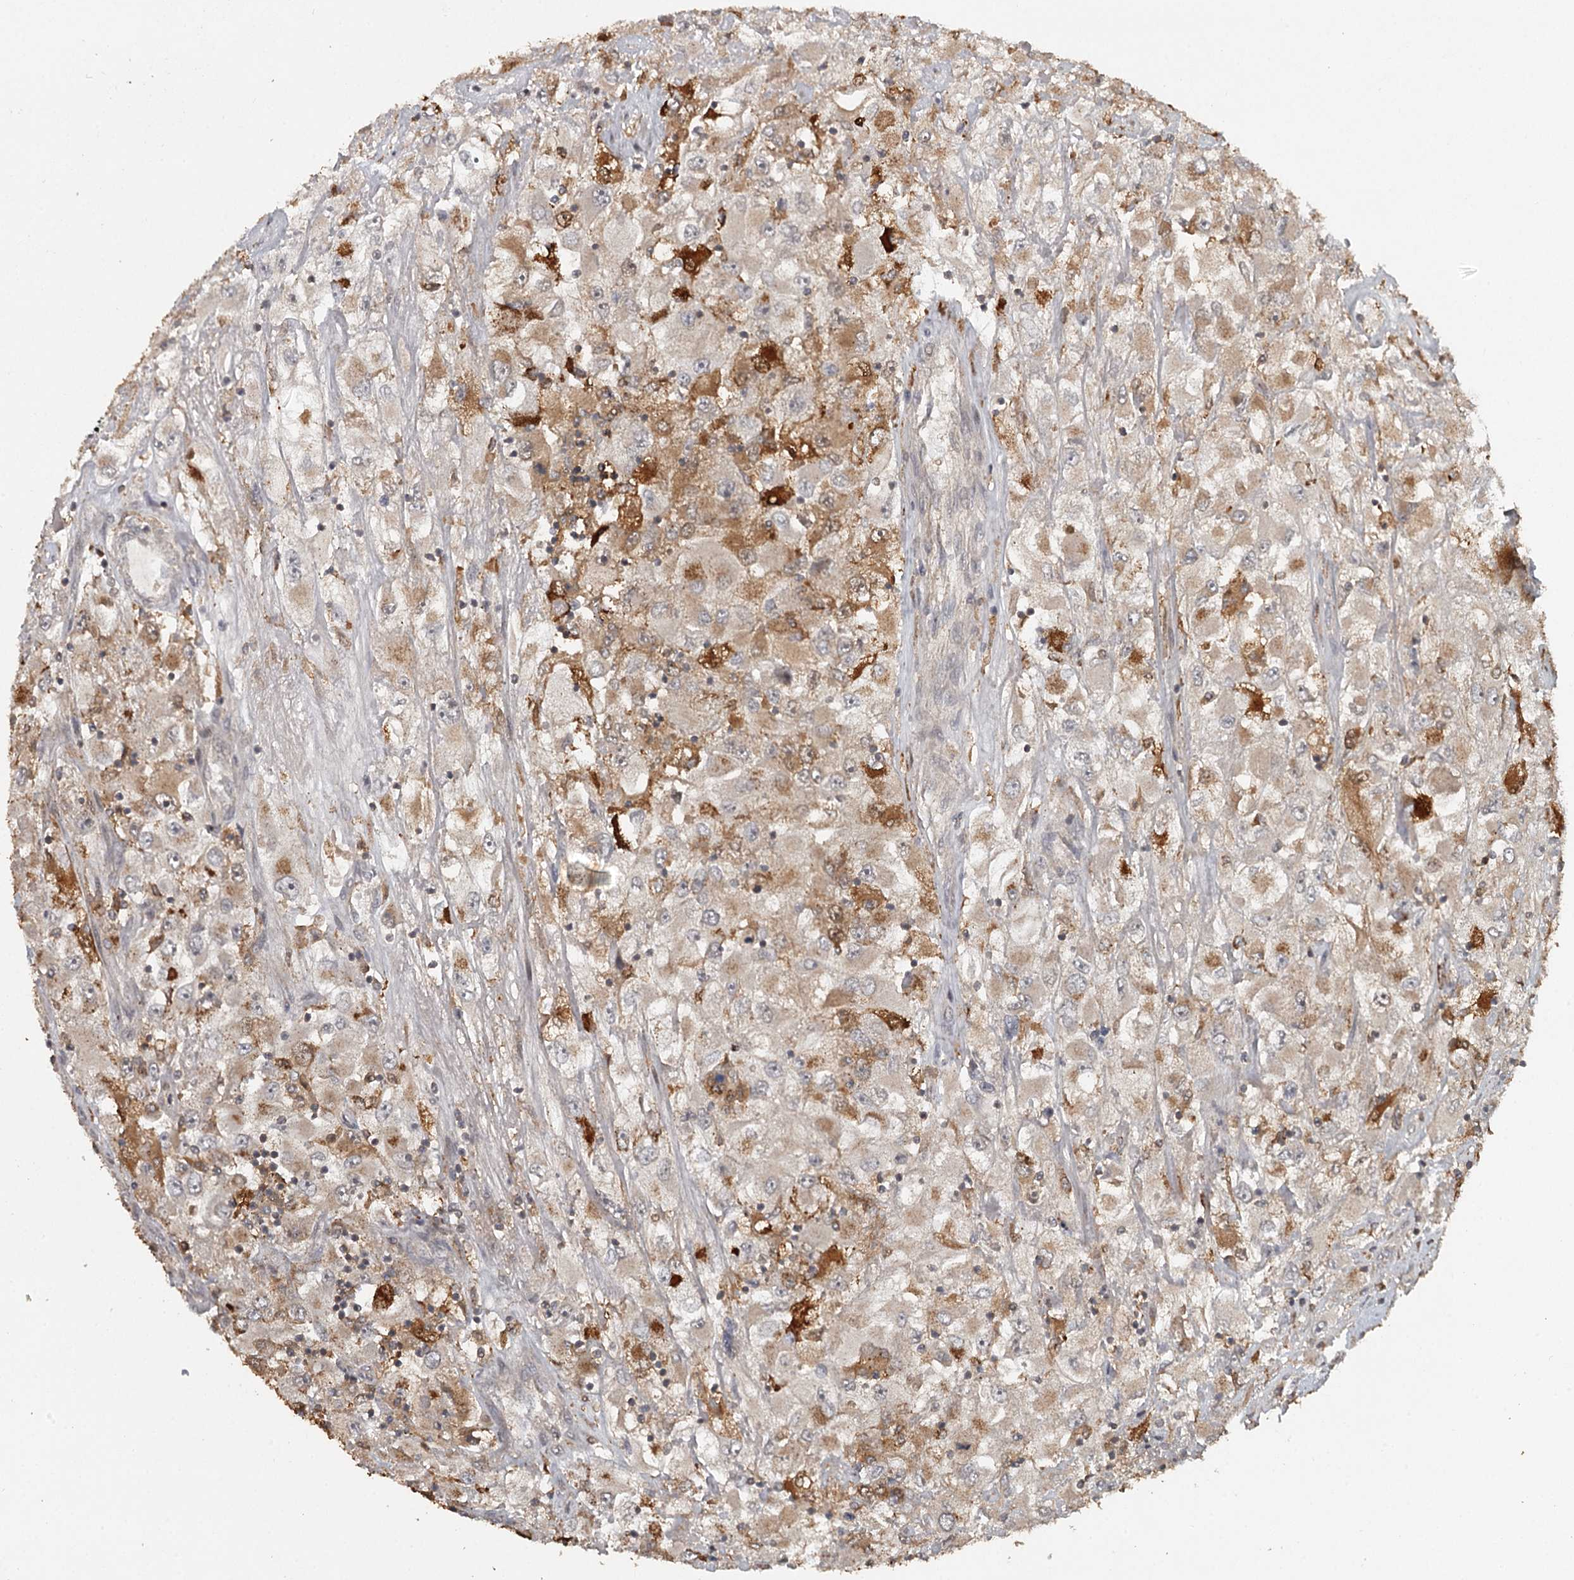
{"staining": {"intensity": "moderate", "quantity": ">75%", "location": "cytoplasmic/membranous"}, "tissue": "renal cancer", "cell_type": "Tumor cells", "image_type": "cancer", "snomed": [{"axis": "morphology", "description": "Adenocarcinoma, NOS"}, {"axis": "topography", "description": "Kidney"}], "caption": "There is medium levels of moderate cytoplasmic/membranous staining in tumor cells of renal cancer, as demonstrated by immunohistochemical staining (brown color).", "gene": "FAXC", "patient": {"sex": "female", "age": 52}}